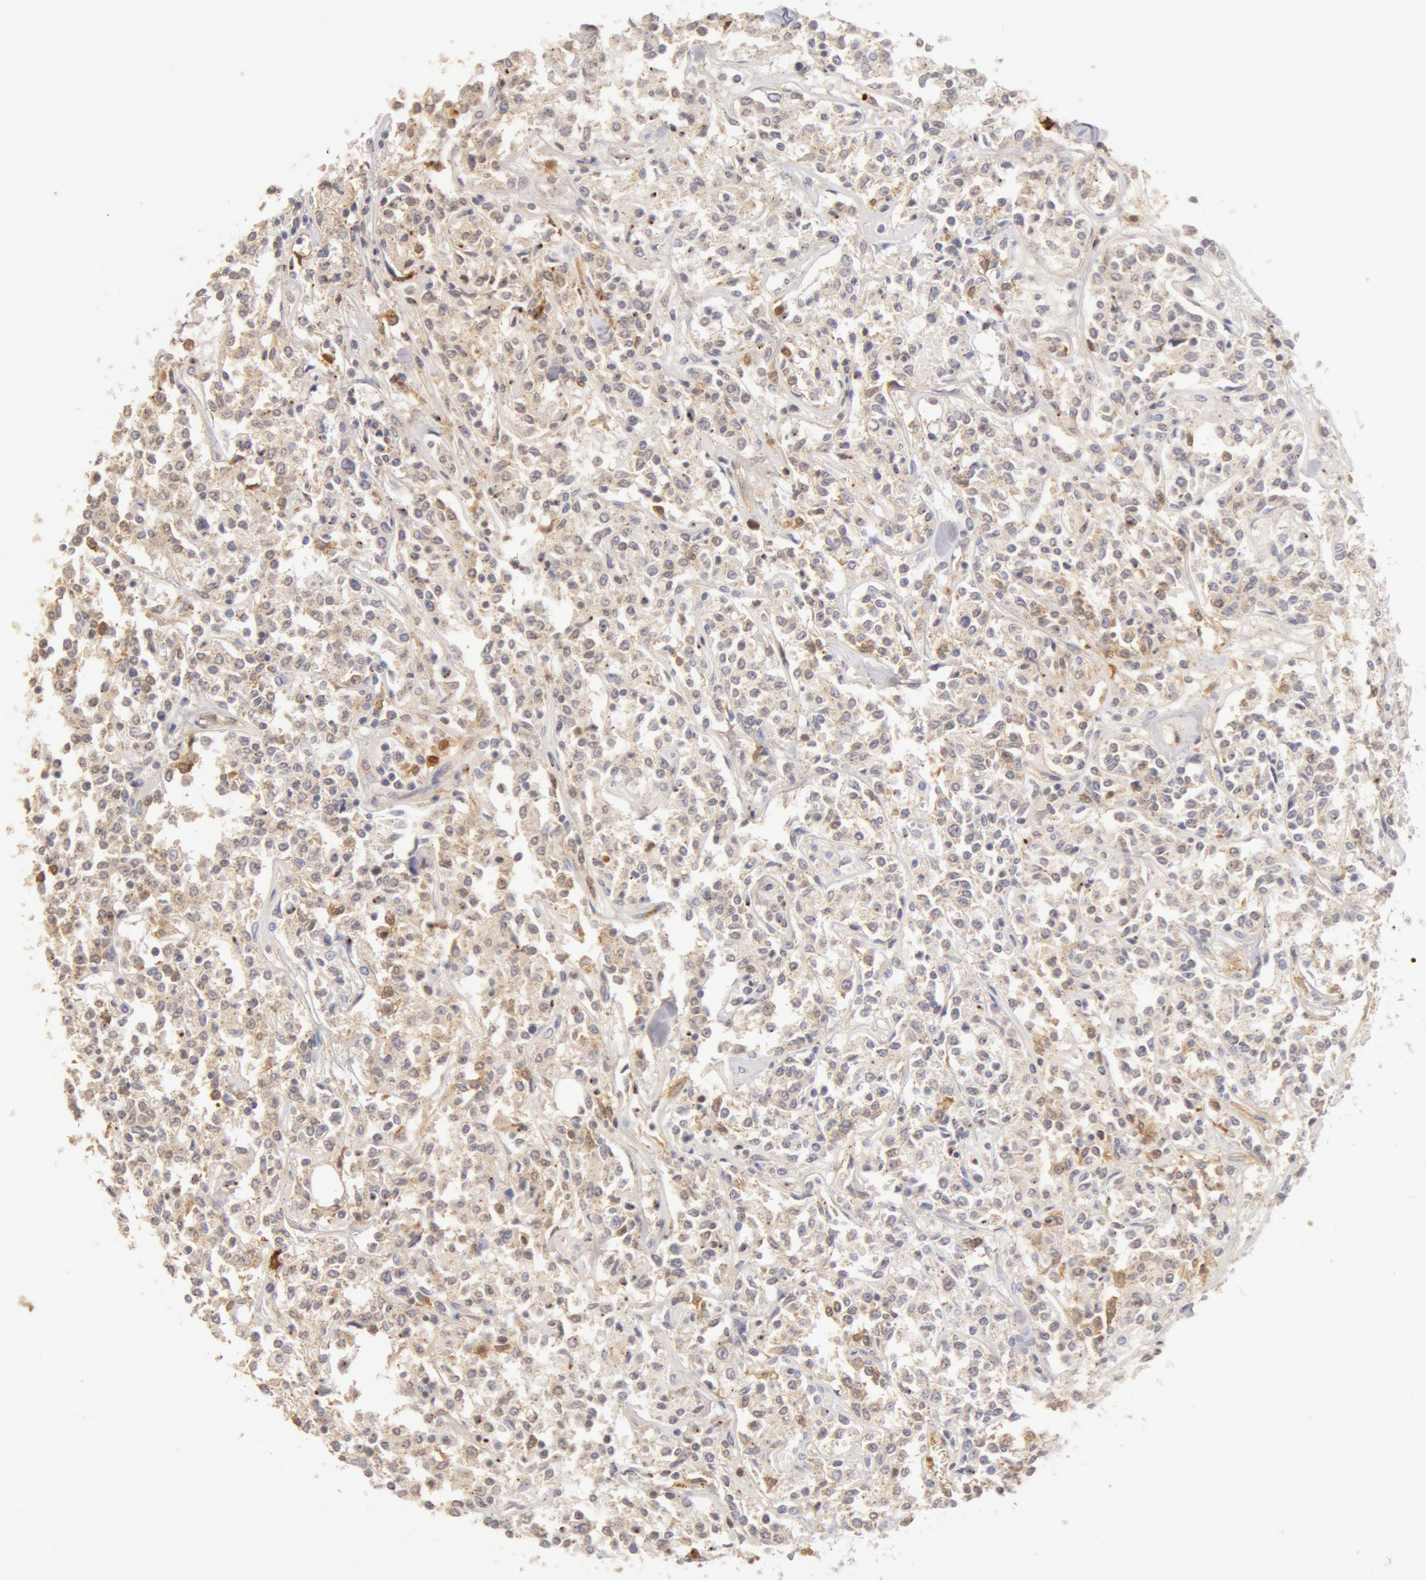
{"staining": {"intensity": "weak", "quantity": ">75%", "location": "cytoplasmic/membranous"}, "tissue": "lymphoma", "cell_type": "Tumor cells", "image_type": "cancer", "snomed": [{"axis": "morphology", "description": "Malignant lymphoma, non-Hodgkin's type, Low grade"}, {"axis": "topography", "description": "Small intestine"}], "caption": "Human low-grade malignant lymphoma, non-Hodgkin's type stained with a protein marker reveals weak staining in tumor cells.", "gene": "GC", "patient": {"sex": "female", "age": 59}}